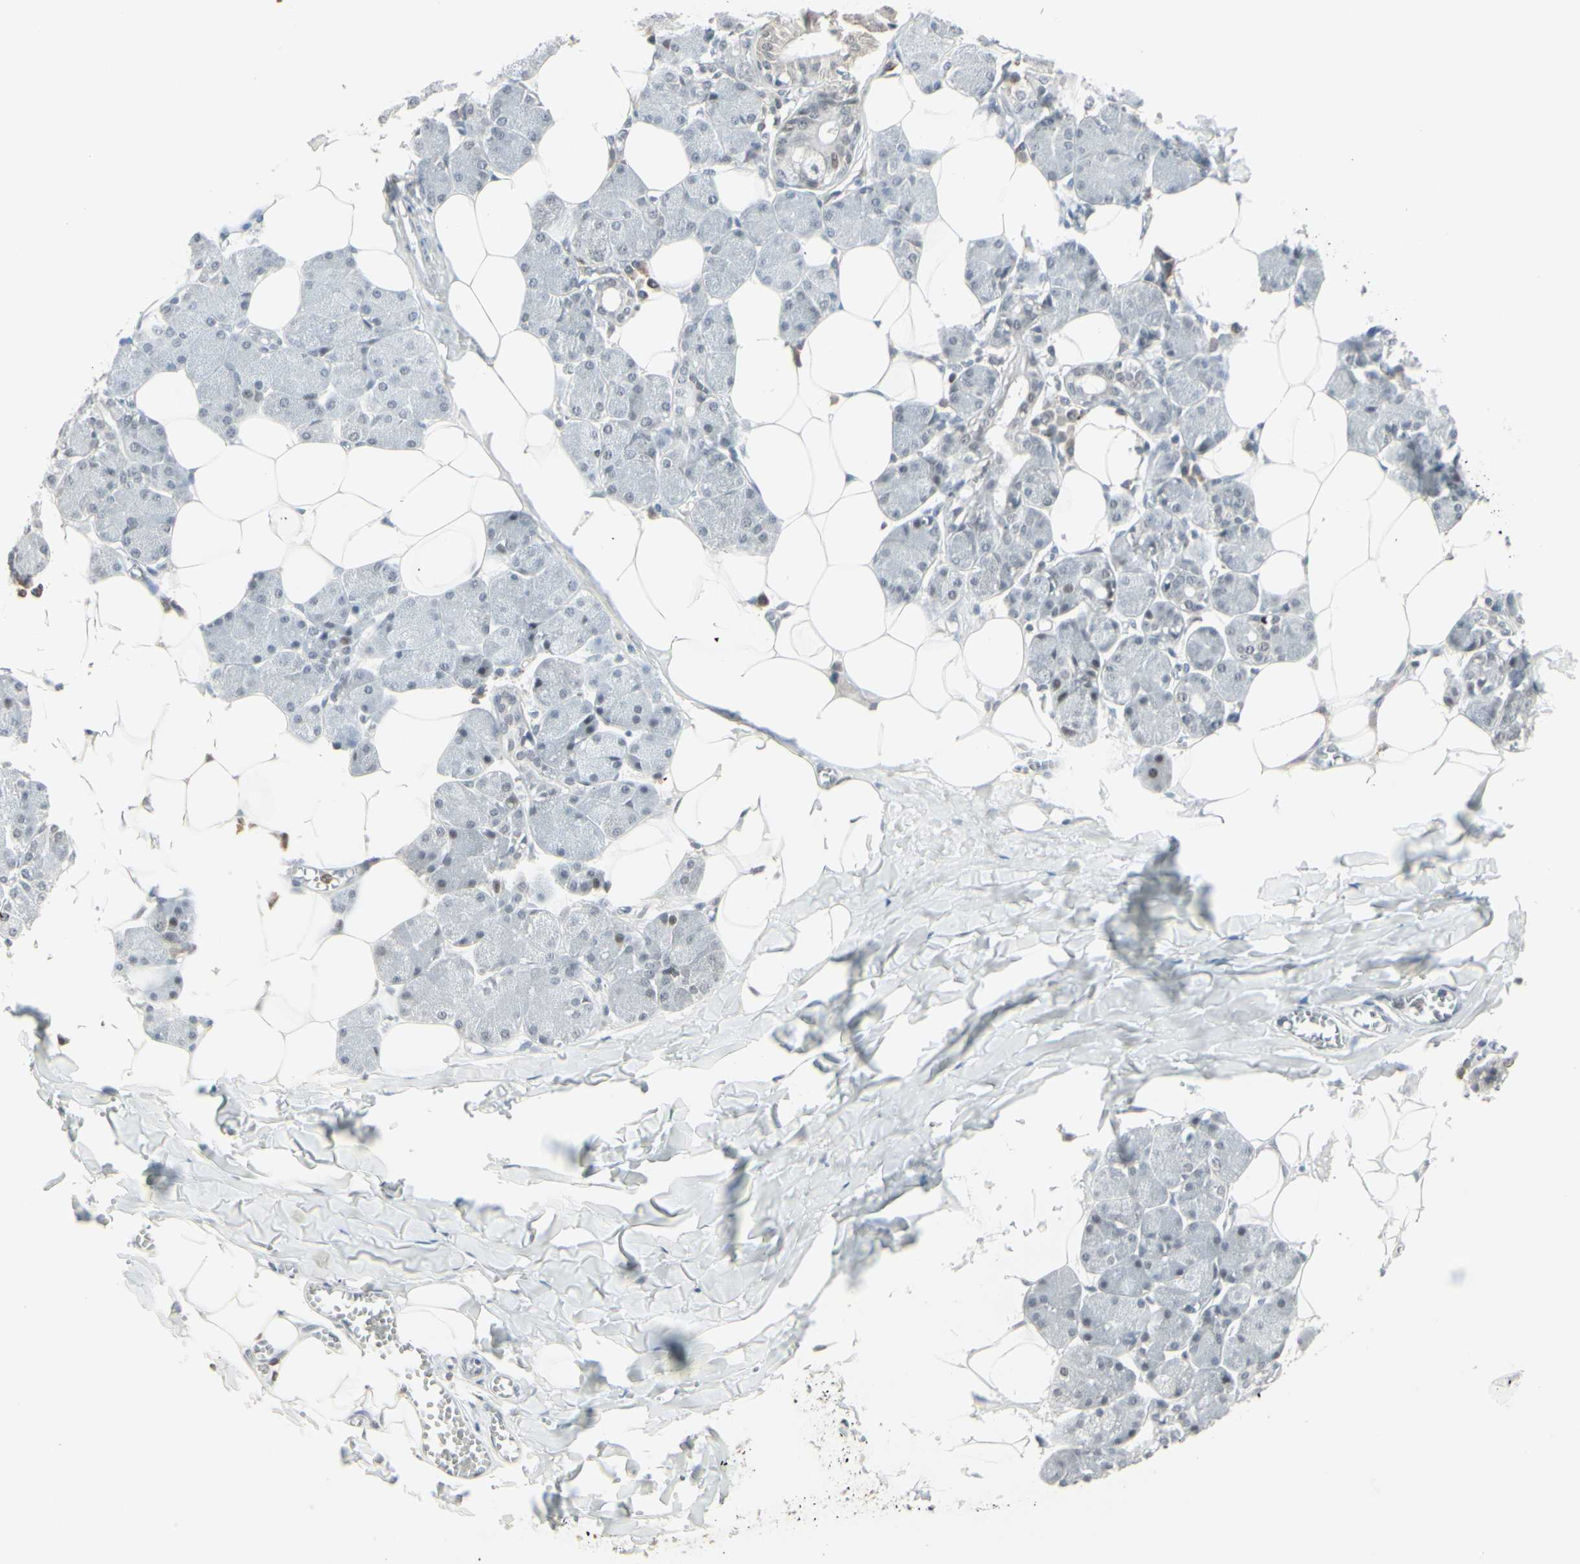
{"staining": {"intensity": "strong", "quantity": "<25%", "location": "nuclear"}, "tissue": "salivary gland", "cell_type": "Glandular cells", "image_type": "normal", "snomed": [{"axis": "morphology", "description": "Normal tissue, NOS"}, {"axis": "morphology", "description": "Adenoma, NOS"}, {"axis": "topography", "description": "Salivary gland"}], "caption": "Glandular cells show strong nuclear staining in about <25% of cells in unremarkable salivary gland. Nuclei are stained in blue.", "gene": "SAMSN1", "patient": {"sex": "female", "age": 32}}